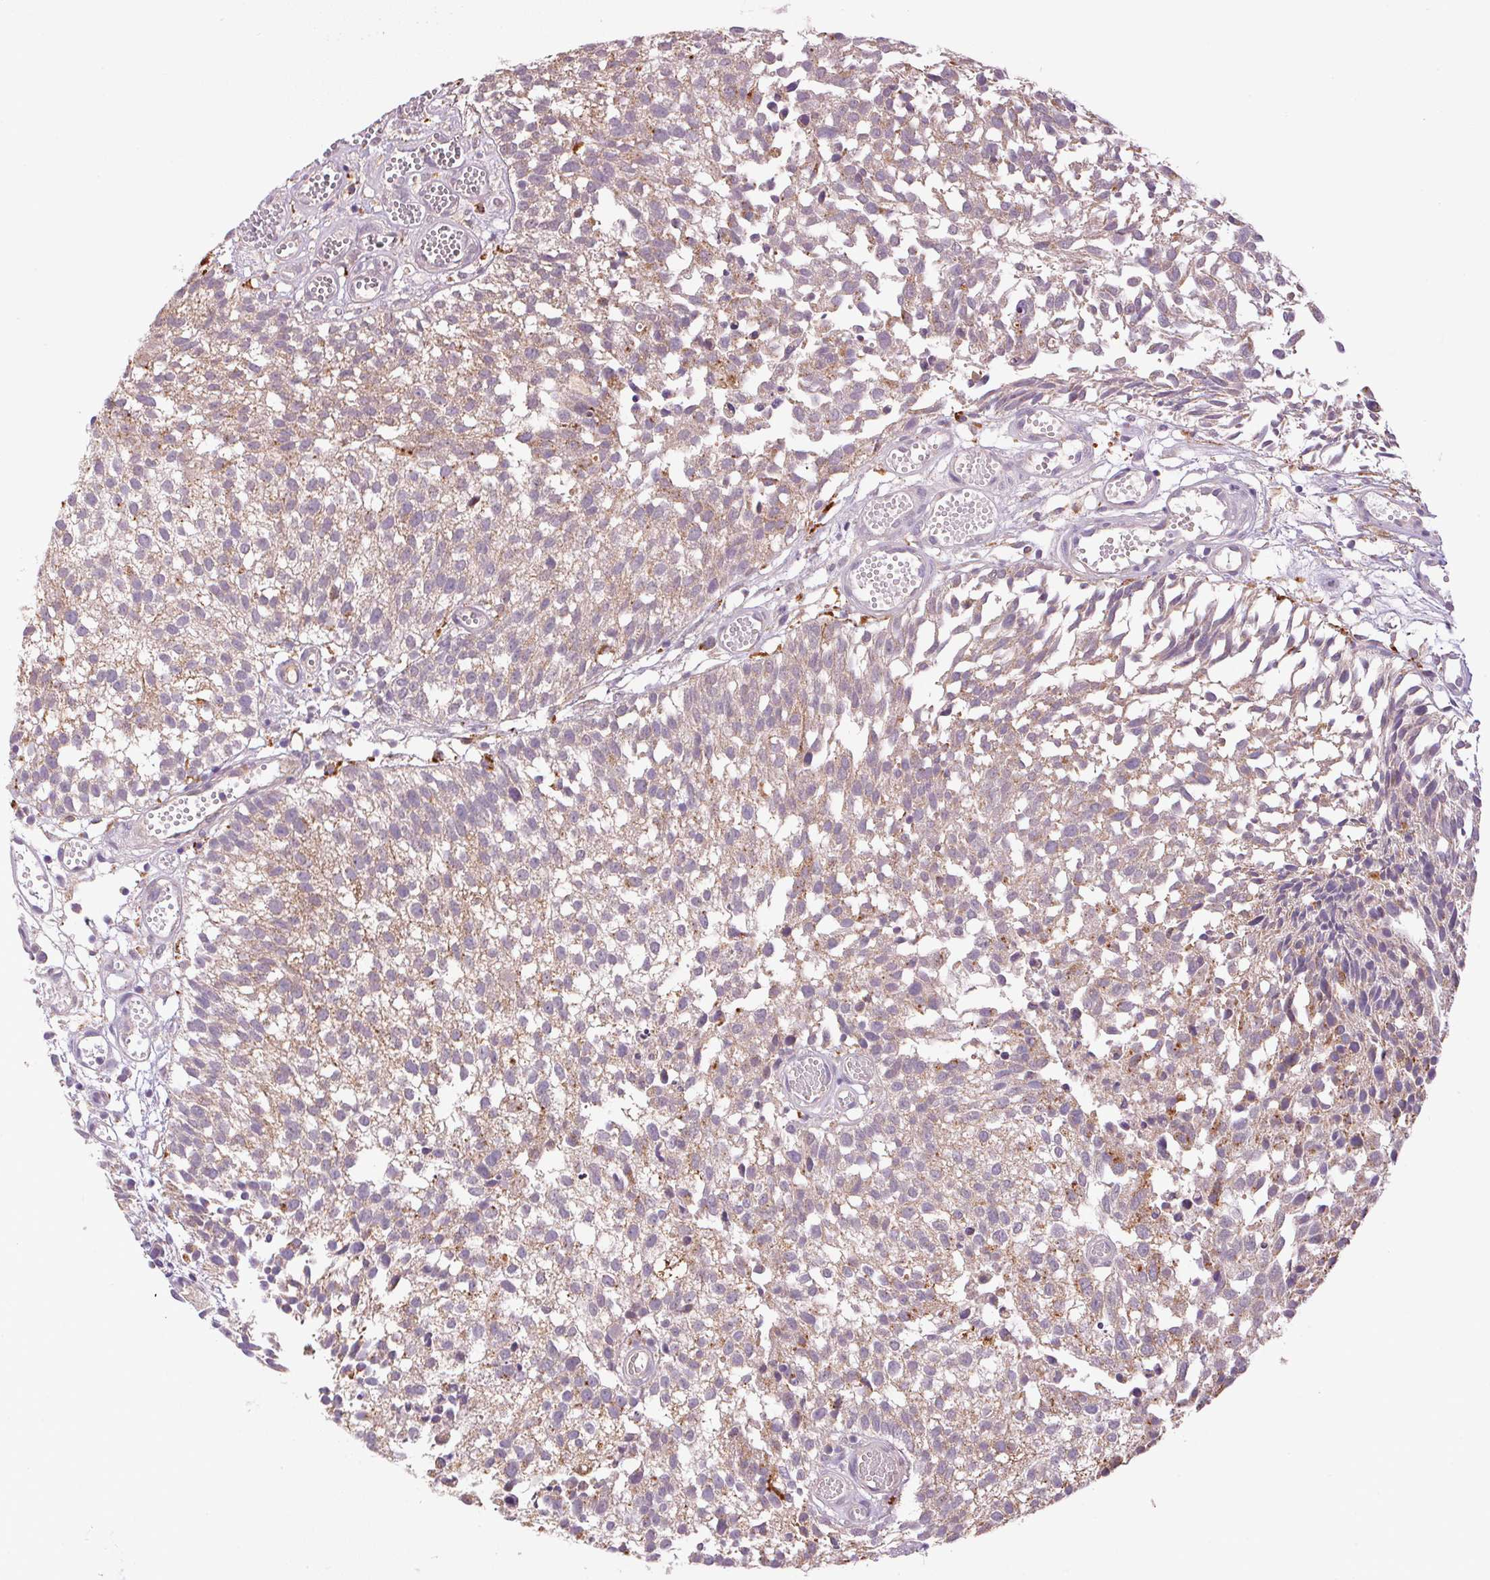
{"staining": {"intensity": "weak", "quantity": ">75%", "location": "cytoplasmic/membranous"}, "tissue": "urothelial cancer", "cell_type": "Tumor cells", "image_type": "cancer", "snomed": [{"axis": "morphology", "description": "Urothelial carcinoma, Low grade"}, {"axis": "topography", "description": "Urinary bladder"}], "caption": "Immunohistochemical staining of human low-grade urothelial carcinoma reveals weak cytoplasmic/membranous protein staining in about >75% of tumor cells.", "gene": "ADH5", "patient": {"sex": "male", "age": 70}}